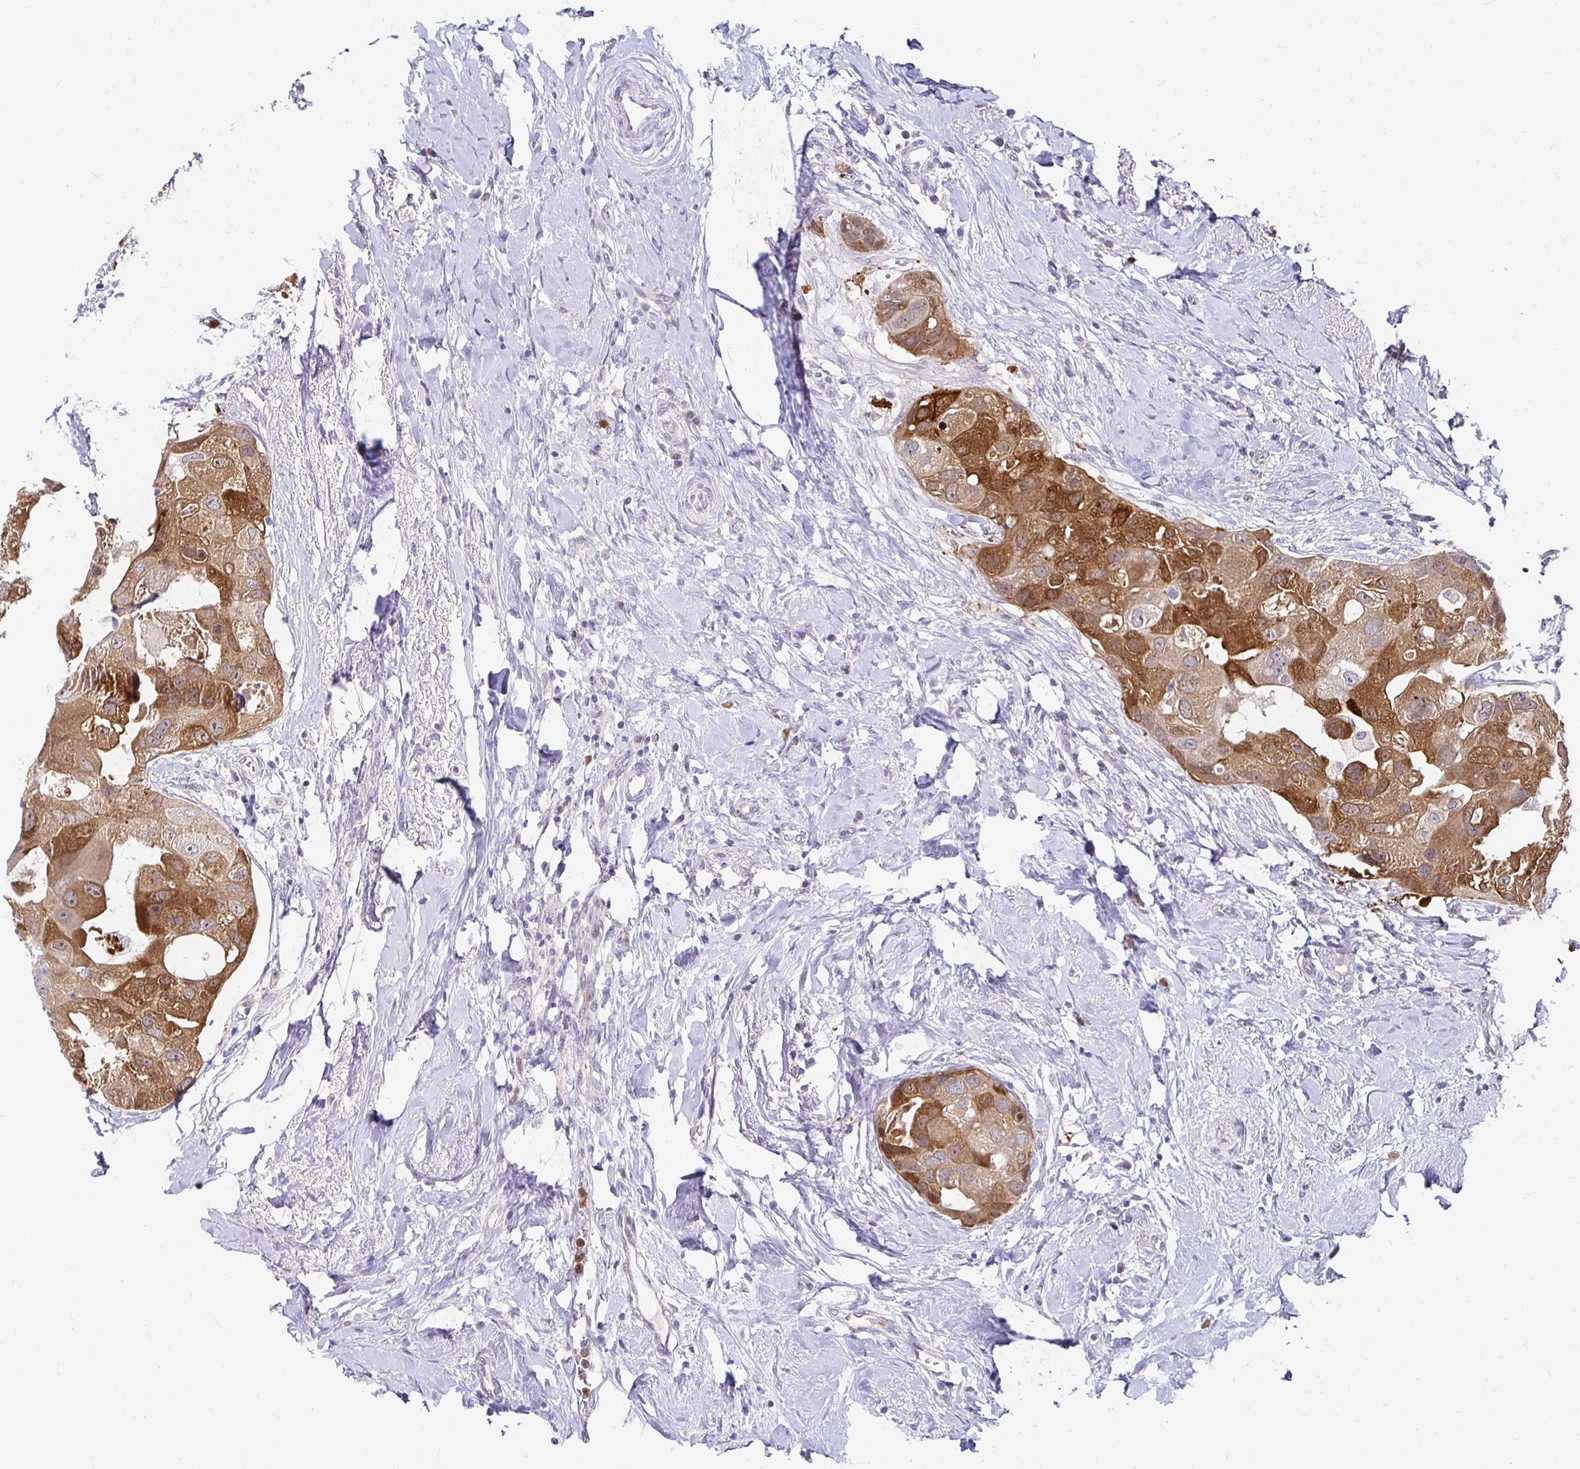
{"staining": {"intensity": "moderate", "quantity": ">75%", "location": "cytoplasmic/membranous"}, "tissue": "breast cancer", "cell_type": "Tumor cells", "image_type": "cancer", "snomed": [{"axis": "morphology", "description": "Duct carcinoma"}, {"axis": "topography", "description": "Breast"}], "caption": "There is medium levels of moderate cytoplasmic/membranous staining in tumor cells of intraductal carcinoma (breast), as demonstrated by immunohistochemical staining (brown color).", "gene": "PADI2", "patient": {"sex": "female", "age": 43}}